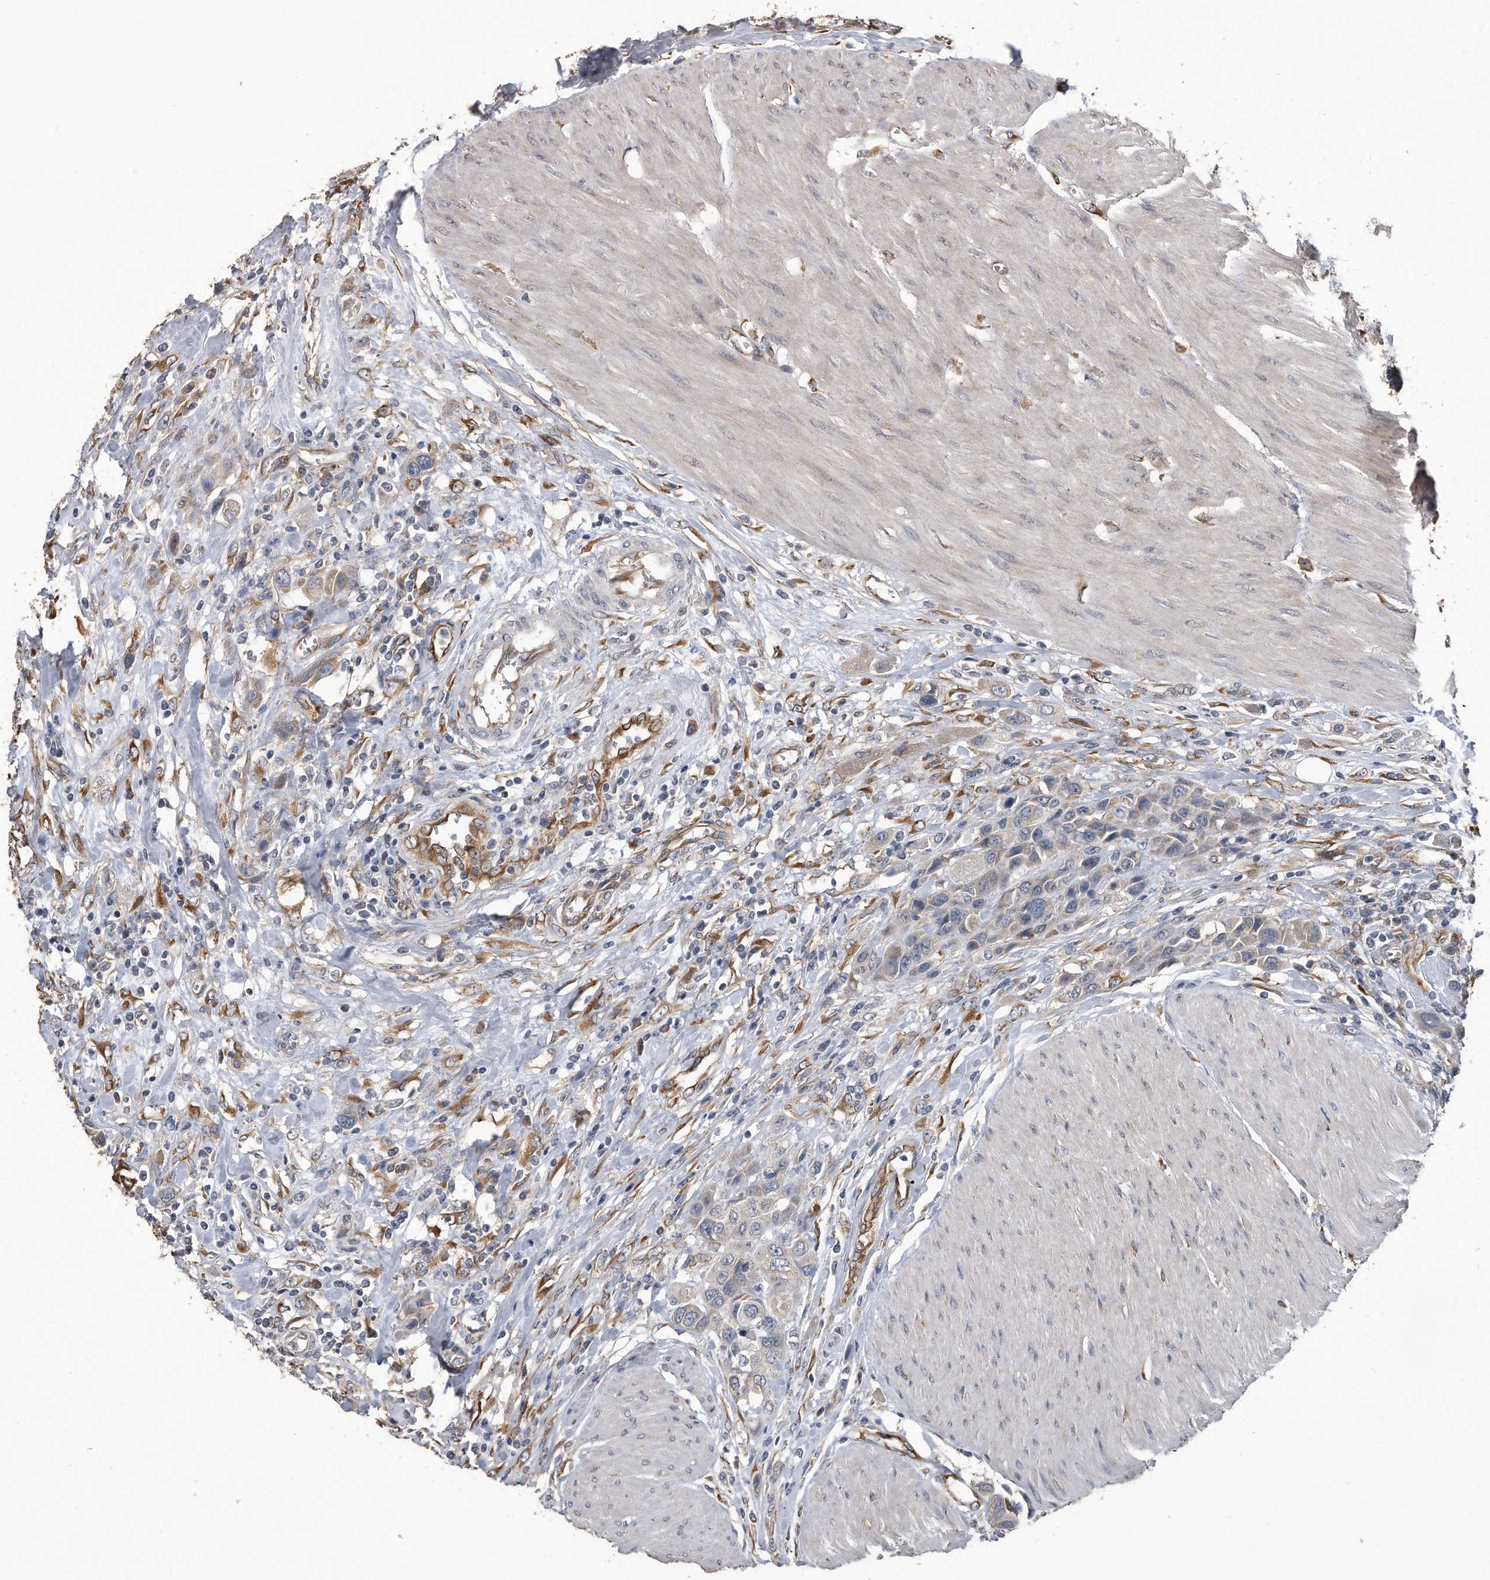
{"staining": {"intensity": "negative", "quantity": "none", "location": "none"}, "tissue": "urothelial cancer", "cell_type": "Tumor cells", "image_type": "cancer", "snomed": [{"axis": "morphology", "description": "Urothelial carcinoma, High grade"}, {"axis": "topography", "description": "Urinary bladder"}], "caption": "This is an immunohistochemistry (IHC) micrograph of human urothelial cancer. There is no staining in tumor cells.", "gene": "PCLO", "patient": {"sex": "male", "age": 50}}